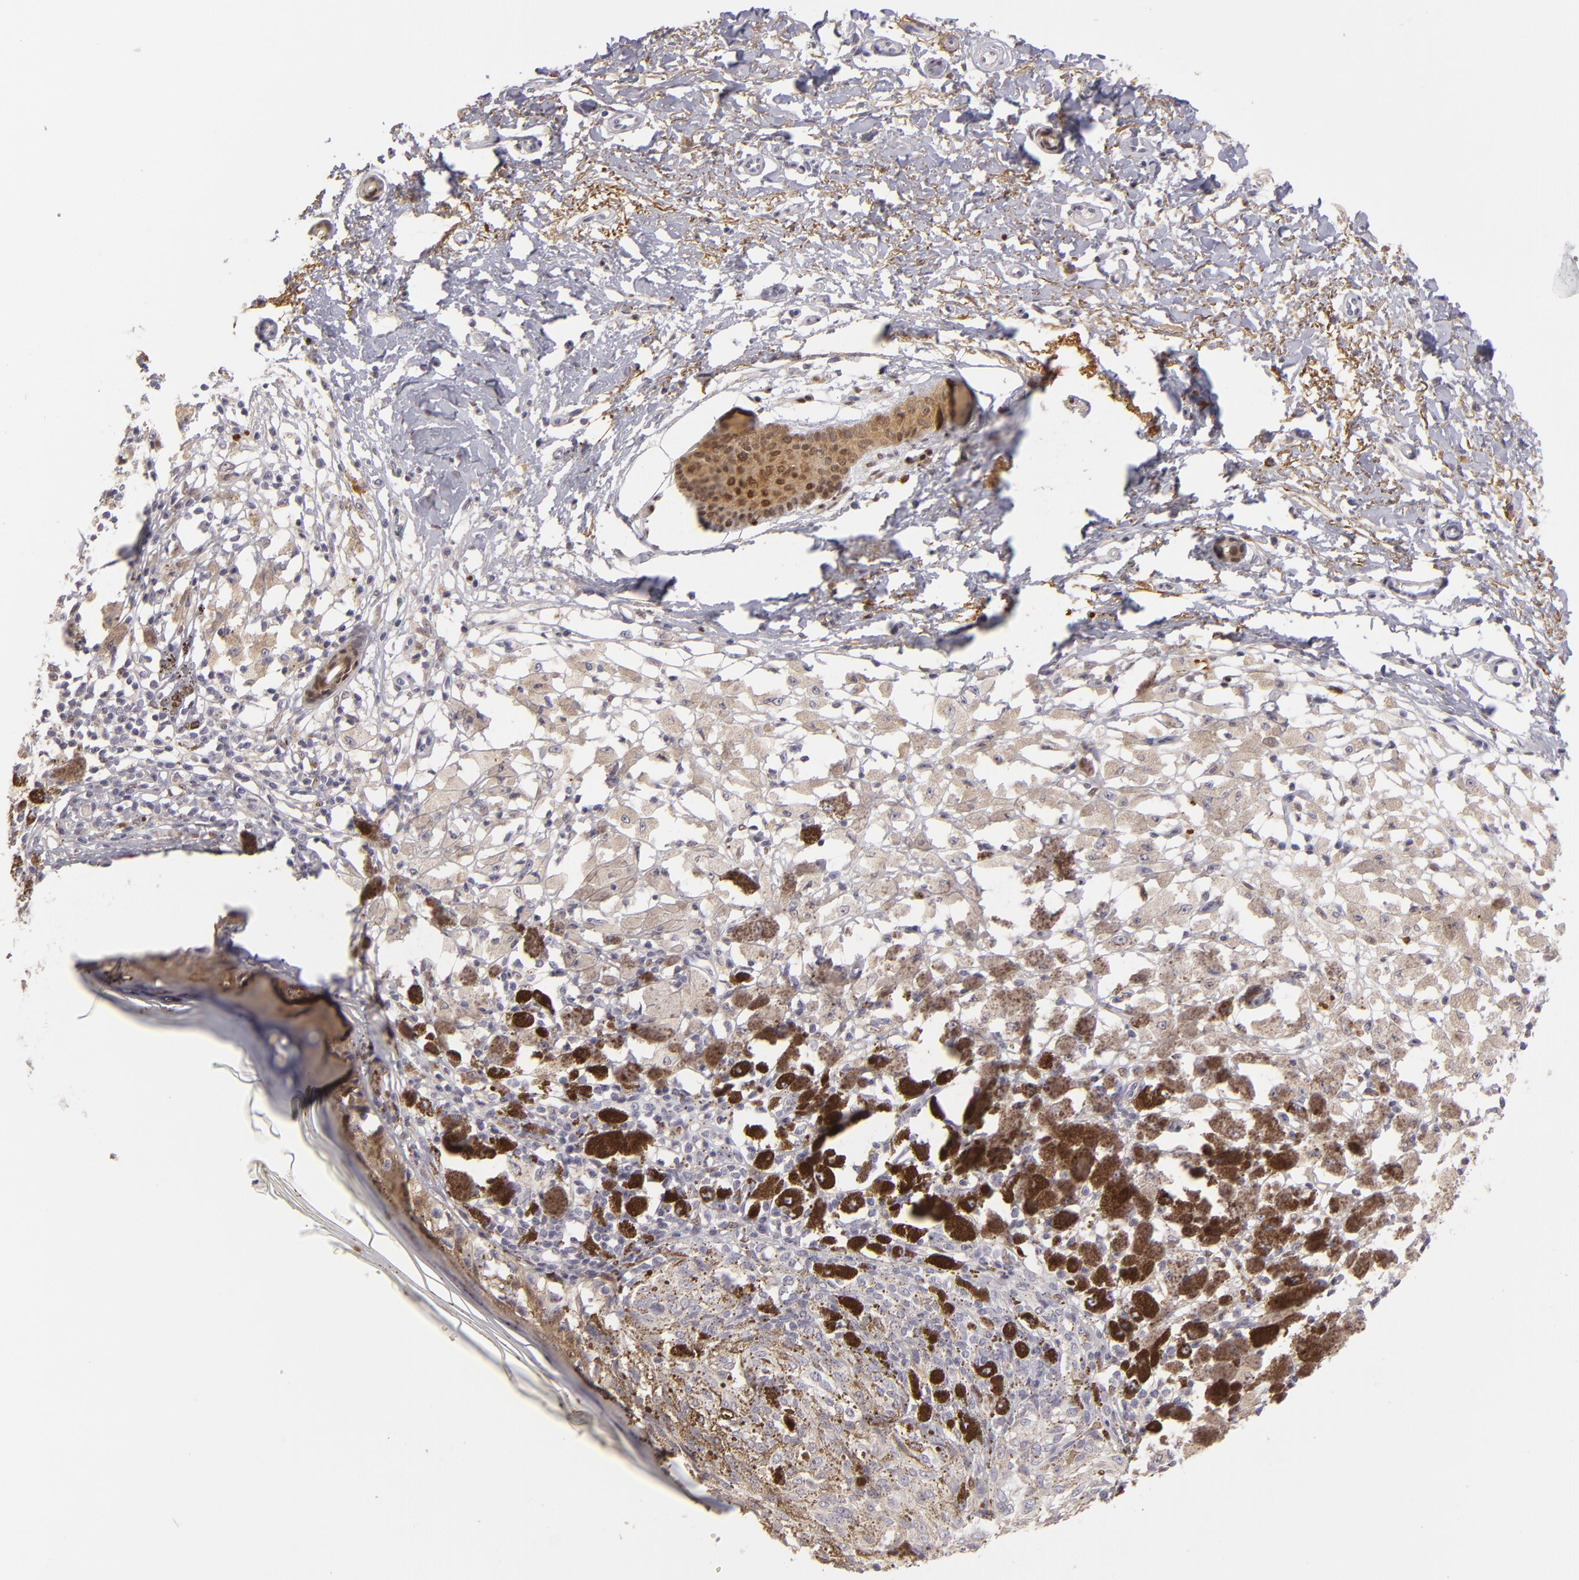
{"staining": {"intensity": "weak", "quantity": ">75%", "location": "cytoplasmic/membranous"}, "tissue": "melanoma", "cell_type": "Tumor cells", "image_type": "cancer", "snomed": [{"axis": "morphology", "description": "Malignant melanoma, NOS"}, {"axis": "topography", "description": "Skin"}], "caption": "Human melanoma stained for a protein (brown) displays weak cytoplasmic/membranous positive staining in about >75% of tumor cells.", "gene": "EFS", "patient": {"sex": "male", "age": 88}}